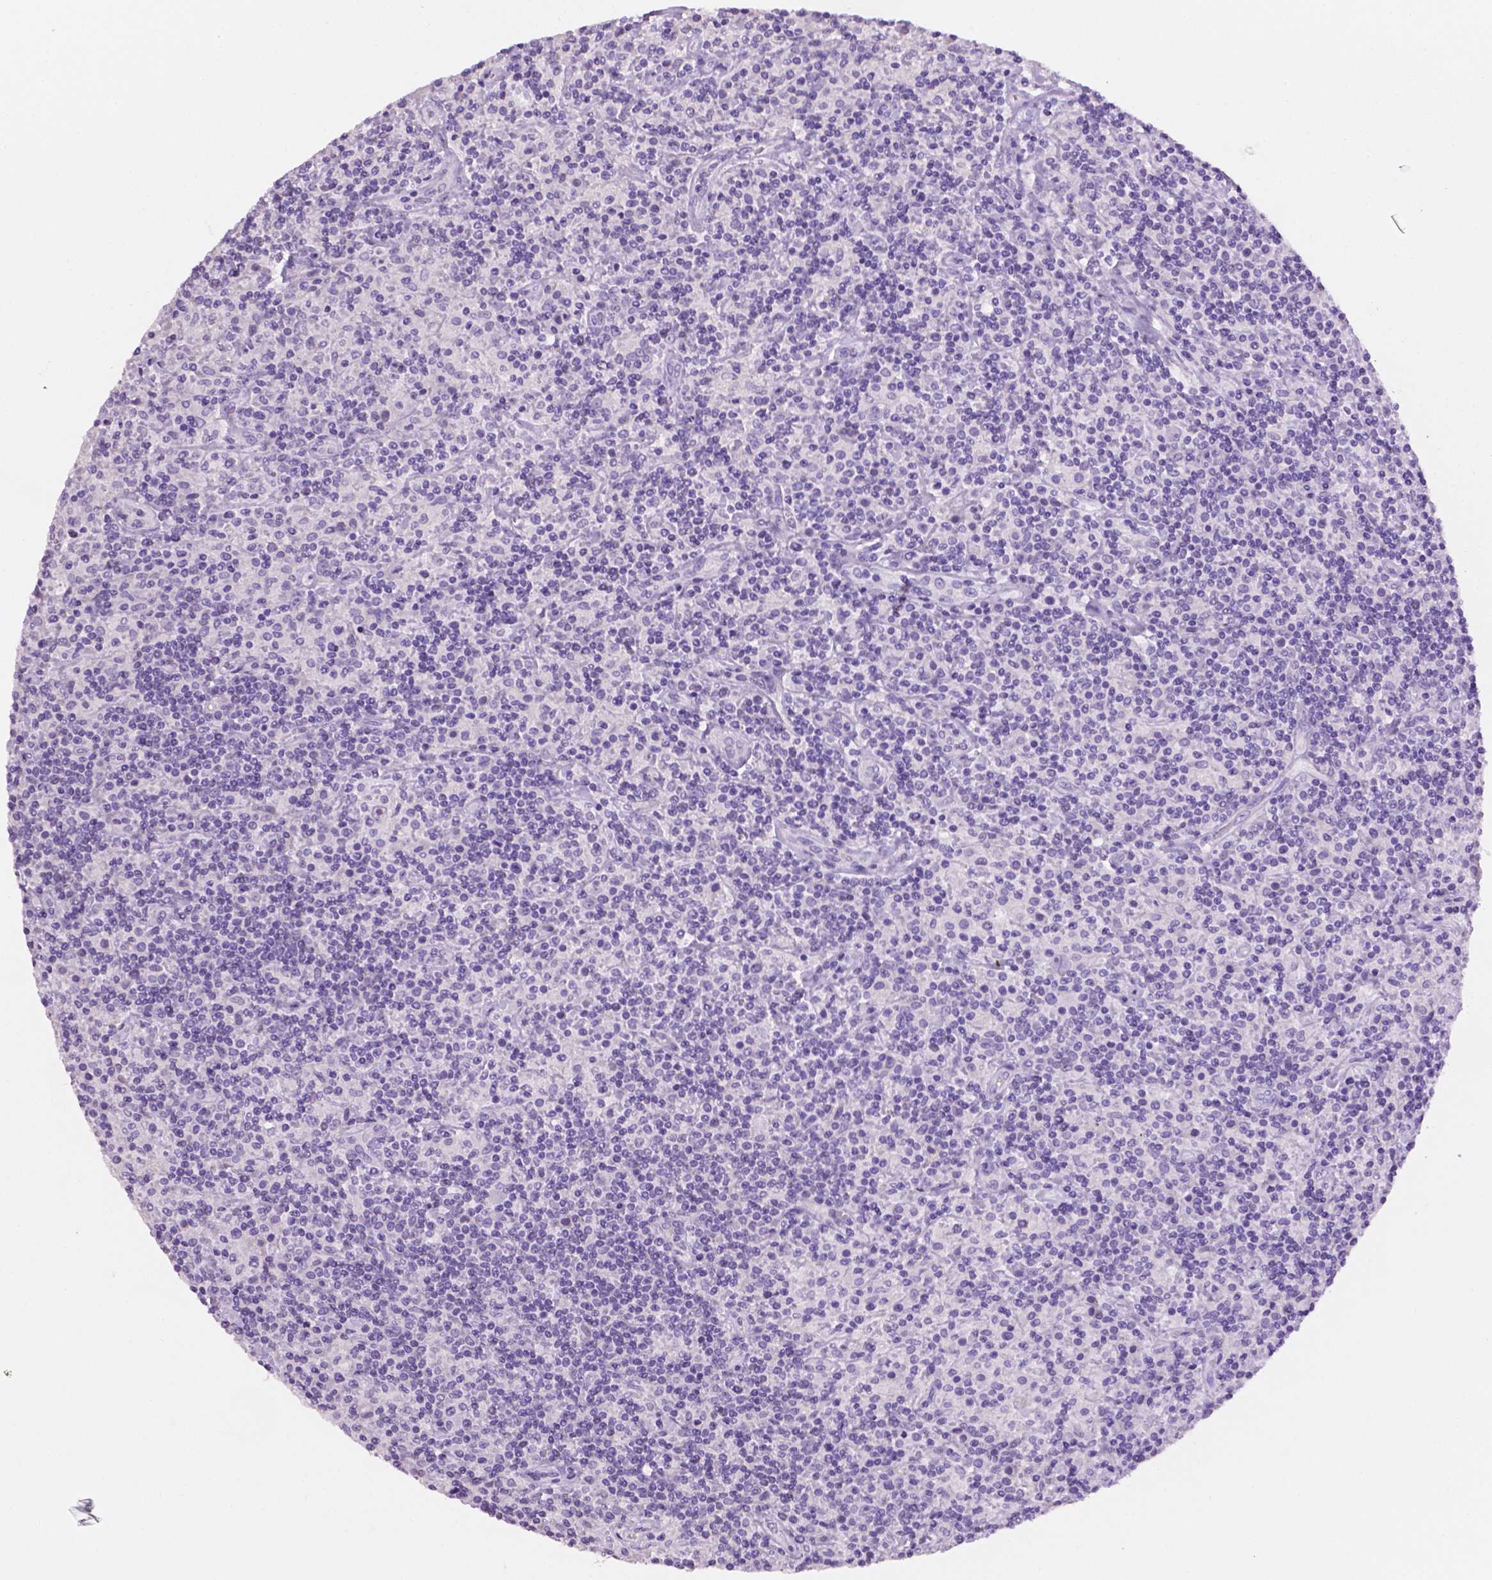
{"staining": {"intensity": "negative", "quantity": "none", "location": "none"}, "tissue": "lymphoma", "cell_type": "Tumor cells", "image_type": "cancer", "snomed": [{"axis": "morphology", "description": "Hodgkin's disease, NOS"}, {"axis": "topography", "description": "Lymph node"}], "caption": "Immunohistochemistry (IHC) photomicrograph of human lymphoma stained for a protein (brown), which reveals no staining in tumor cells. (Immunohistochemistry, brightfield microscopy, high magnification).", "gene": "TACSTD2", "patient": {"sex": "male", "age": 70}}